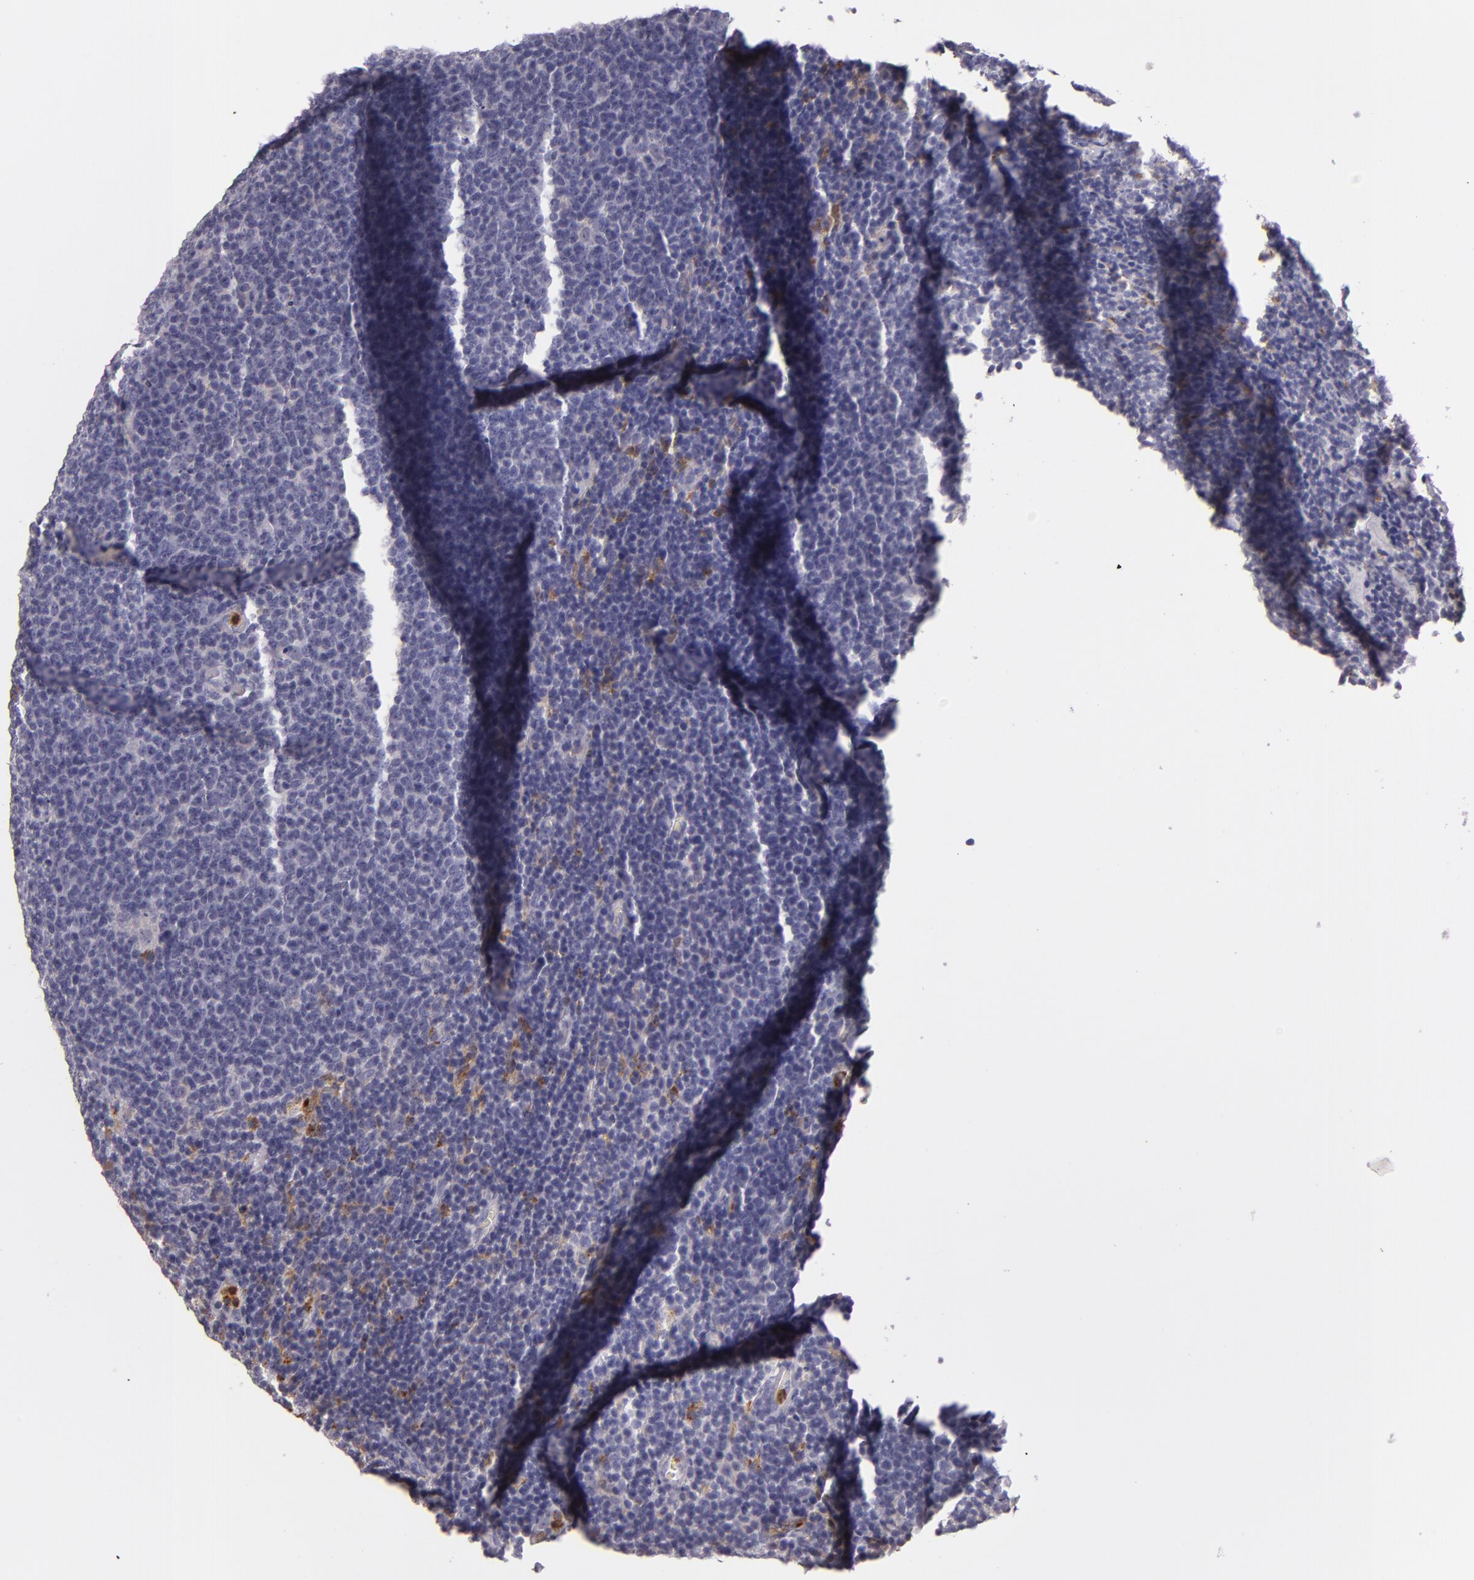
{"staining": {"intensity": "negative", "quantity": "none", "location": "none"}, "tissue": "lymphoma", "cell_type": "Tumor cells", "image_type": "cancer", "snomed": [{"axis": "morphology", "description": "Malignant lymphoma, non-Hodgkin's type, Low grade"}, {"axis": "topography", "description": "Lymph node"}], "caption": "Tumor cells are negative for brown protein staining in lymphoma.", "gene": "TLR8", "patient": {"sex": "male", "age": 74}}